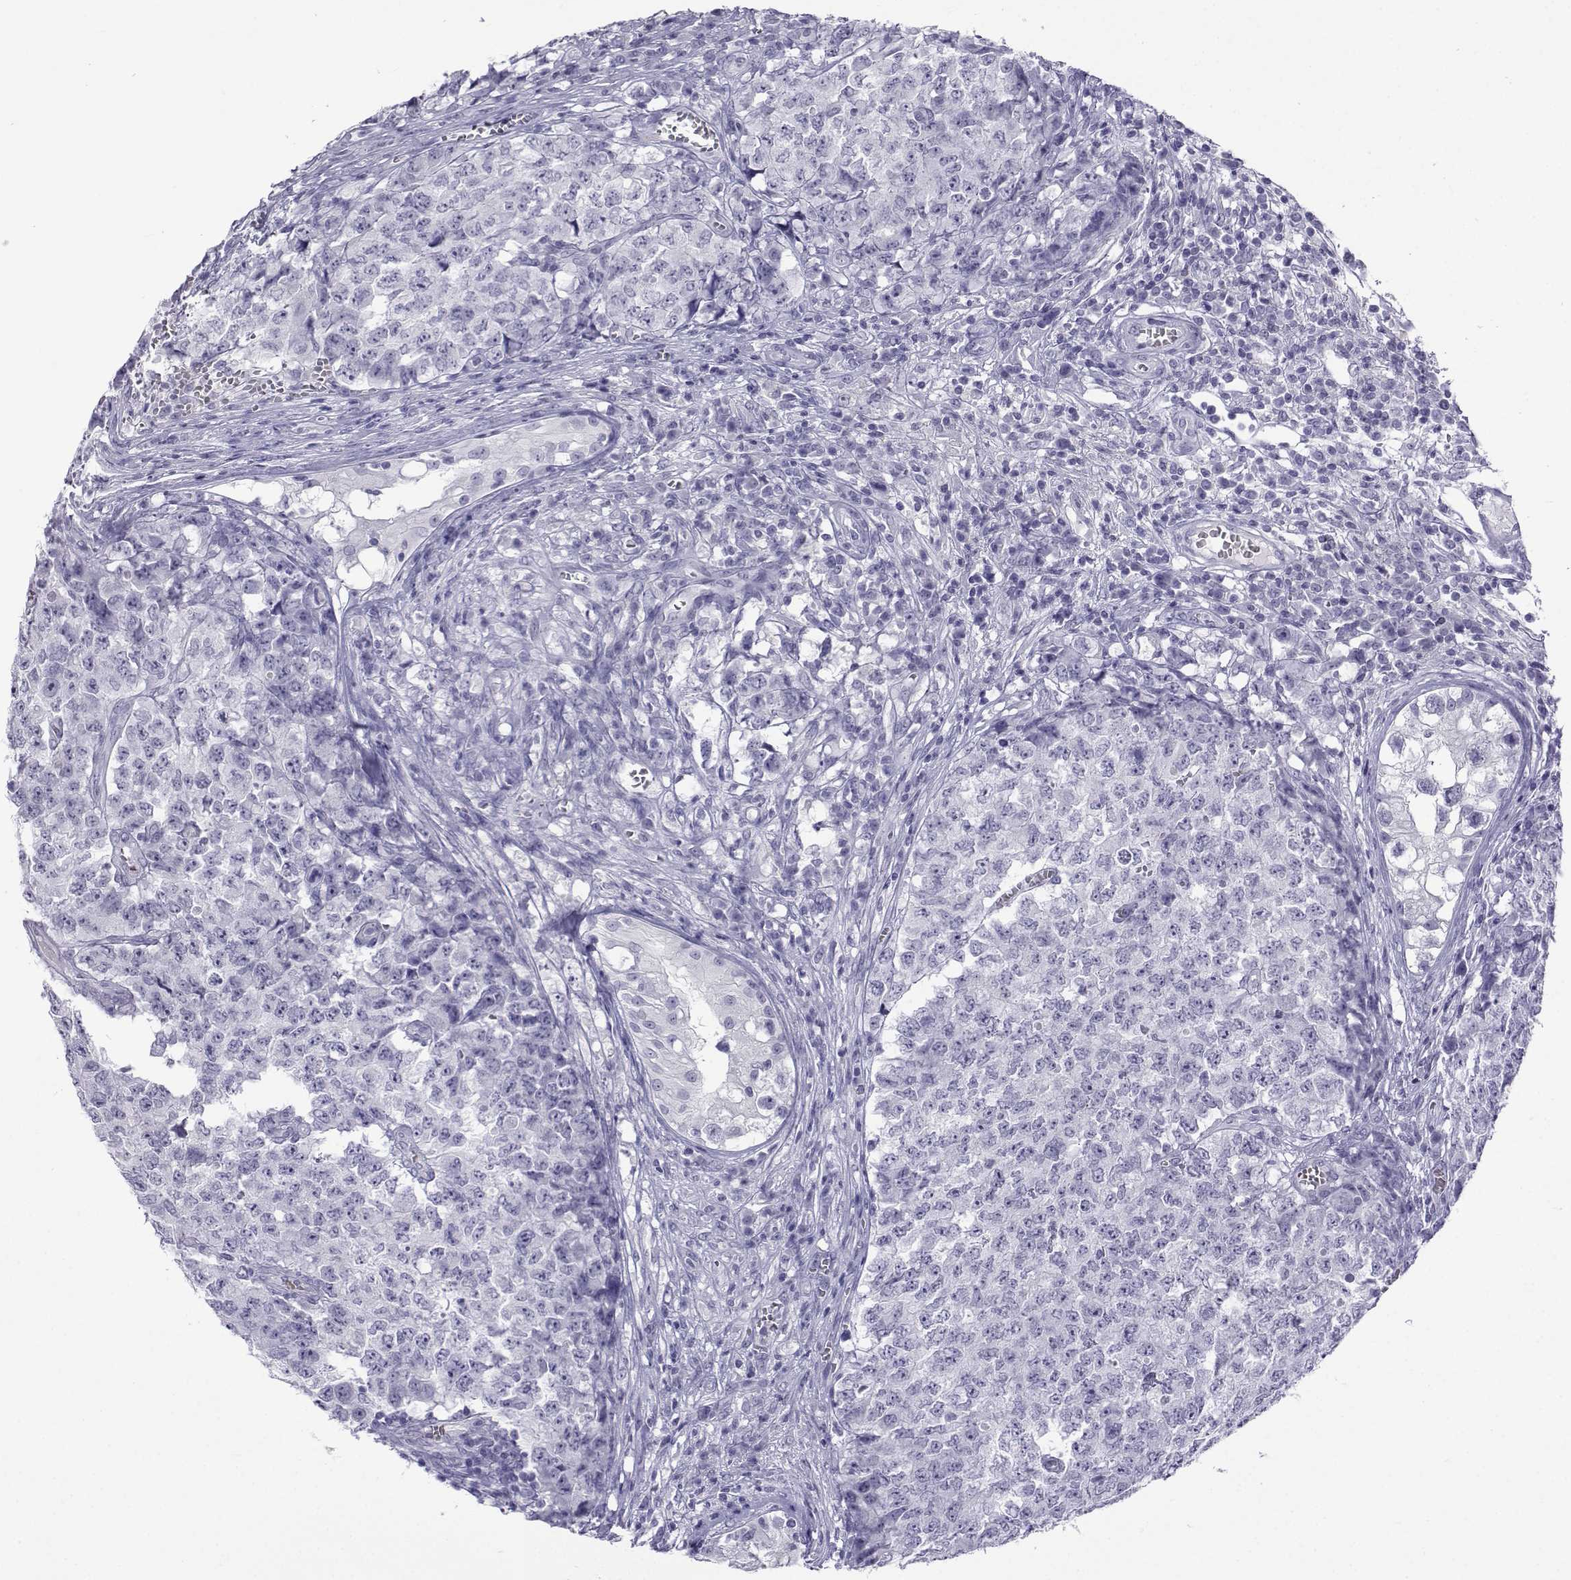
{"staining": {"intensity": "negative", "quantity": "none", "location": "none"}, "tissue": "testis cancer", "cell_type": "Tumor cells", "image_type": "cancer", "snomed": [{"axis": "morphology", "description": "Carcinoma, Embryonal, NOS"}, {"axis": "topography", "description": "Testis"}], "caption": "Immunohistochemical staining of human embryonal carcinoma (testis) displays no significant expression in tumor cells. (Stains: DAB (3,3'-diaminobenzidine) immunohistochemistry (IHC) with hematoxylin counter stain, Microscopy: brightfield microscopy at high magnification).", "gene": "ACTL7A", "patient": {"sex": "male", "age": 23}}